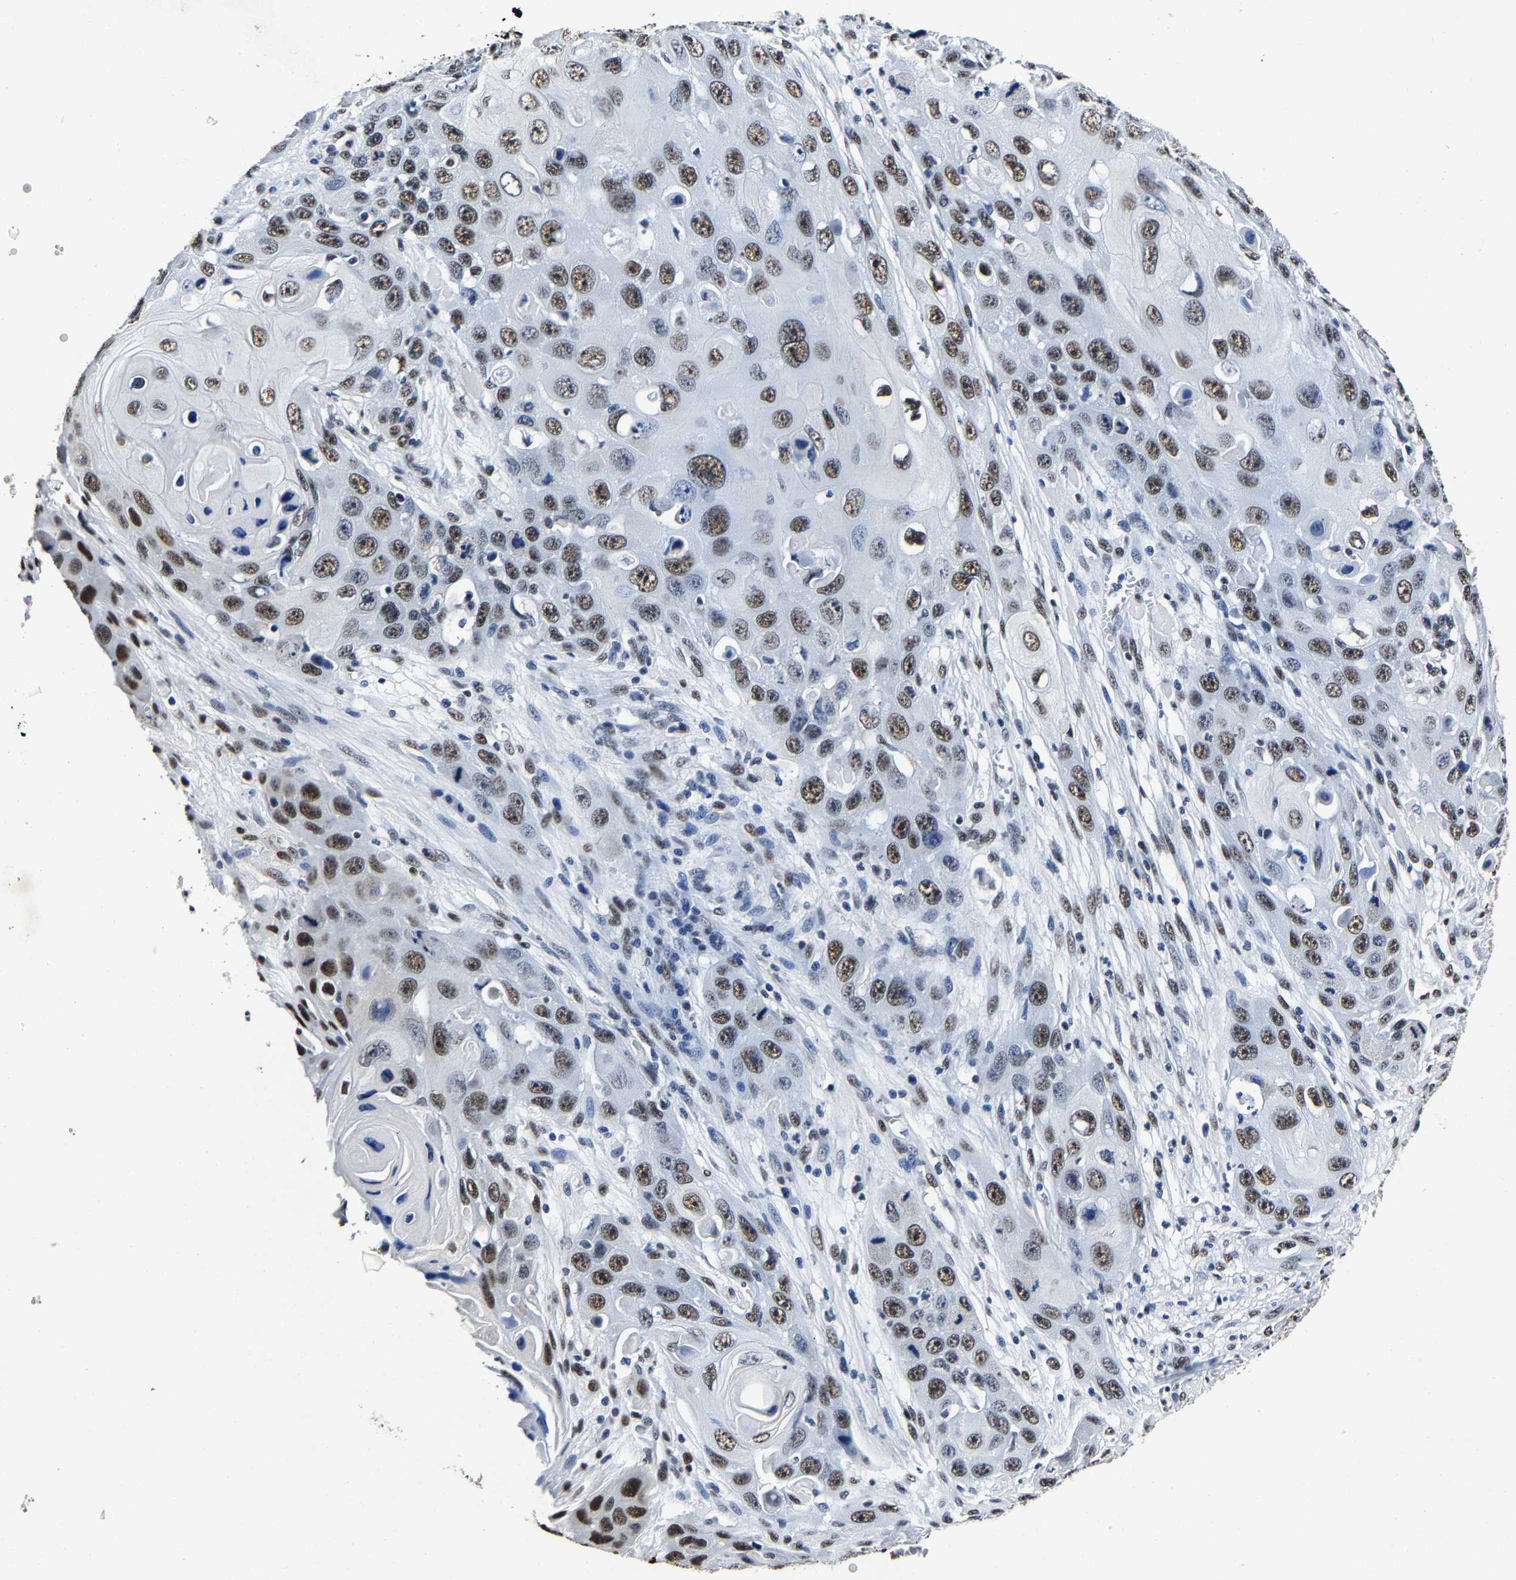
{"staining": {"intensity": "moderate", "quantity": "25%-75%", "location": "nuclear"}, "tissue": "skin cancer", "cell_type": "Tumor cells", "image_type": "cancer", "snomed": [{"axis": "morphology", "description": "Squamous cell carcinoma, NOS"}, {"axis": "topography", "description": "Skin"}], "caption": "Protein expression analysis of human skin cancer (squamous cell carcinoma) reveals moderate nuclear staining in approximately 25%-75% of tumor cells. (brown staining indicates protein expression, while blue staining denotes nuclei).", "gene": "RBM45", "patient": {"sex": "male", "age": 55}}